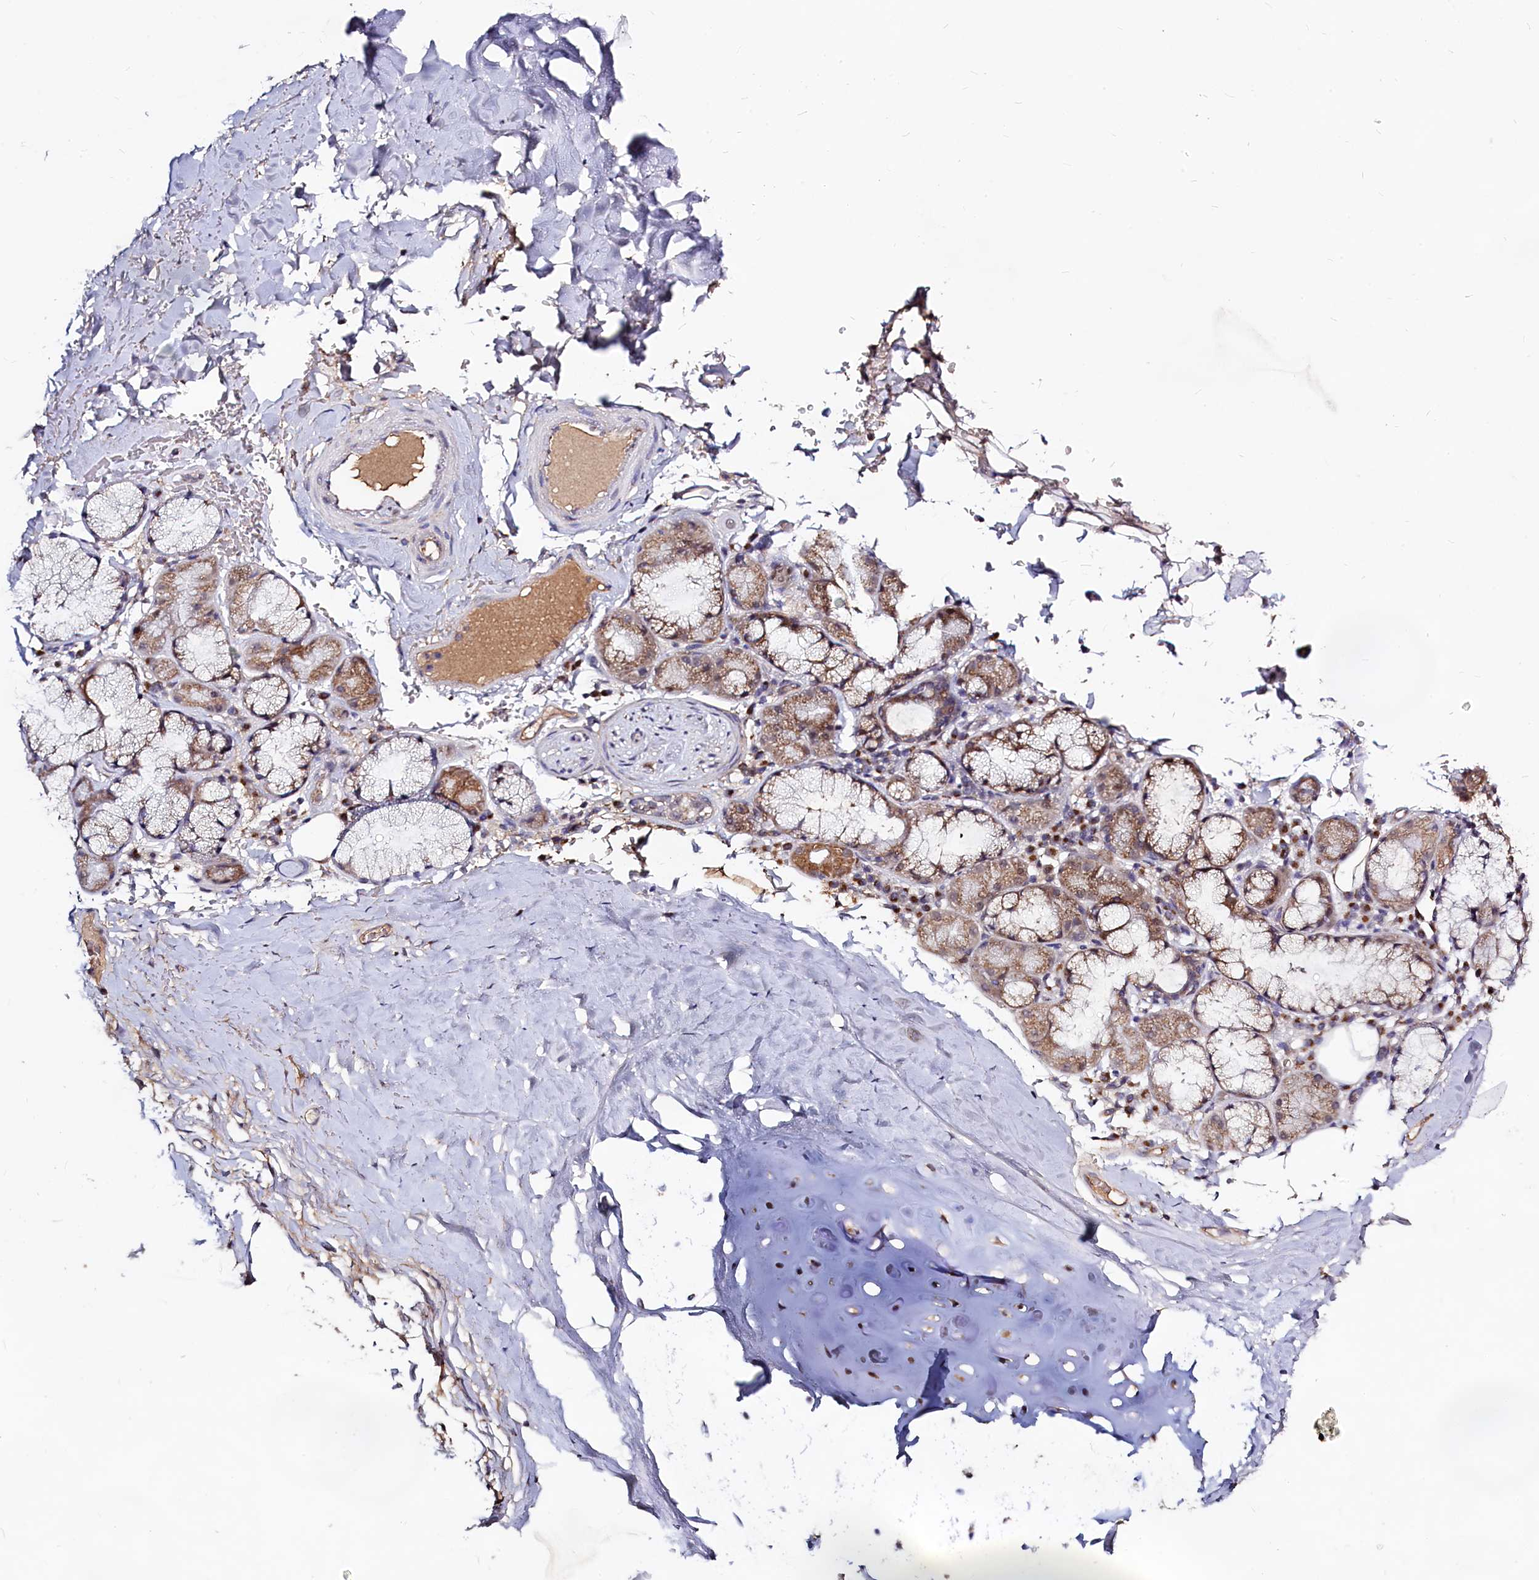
{"staining": {"intensity": "weak", "quantity": ">75%", "location": "cytoplasmic/membranous"}, "tissue": "adipose tissue", "cell_type": "Adipocytes", "image_type": "normal", "snomed": [{"axis": "morphology", "description": "Normal tissue, NOS"}, {"axis": "topography", "description": "Lymph node"}, {"axis": "topography", "description": "Bronchus"}], "caption": "An IHC photomicrograph of benign tissue is shown. Protein staining in brown highlights weak cytoplasmic/membranous positivity in adipose tissue within adipocytes.", "gene": "SEC24C", "patient": {"sex": "male", "age": 63}}